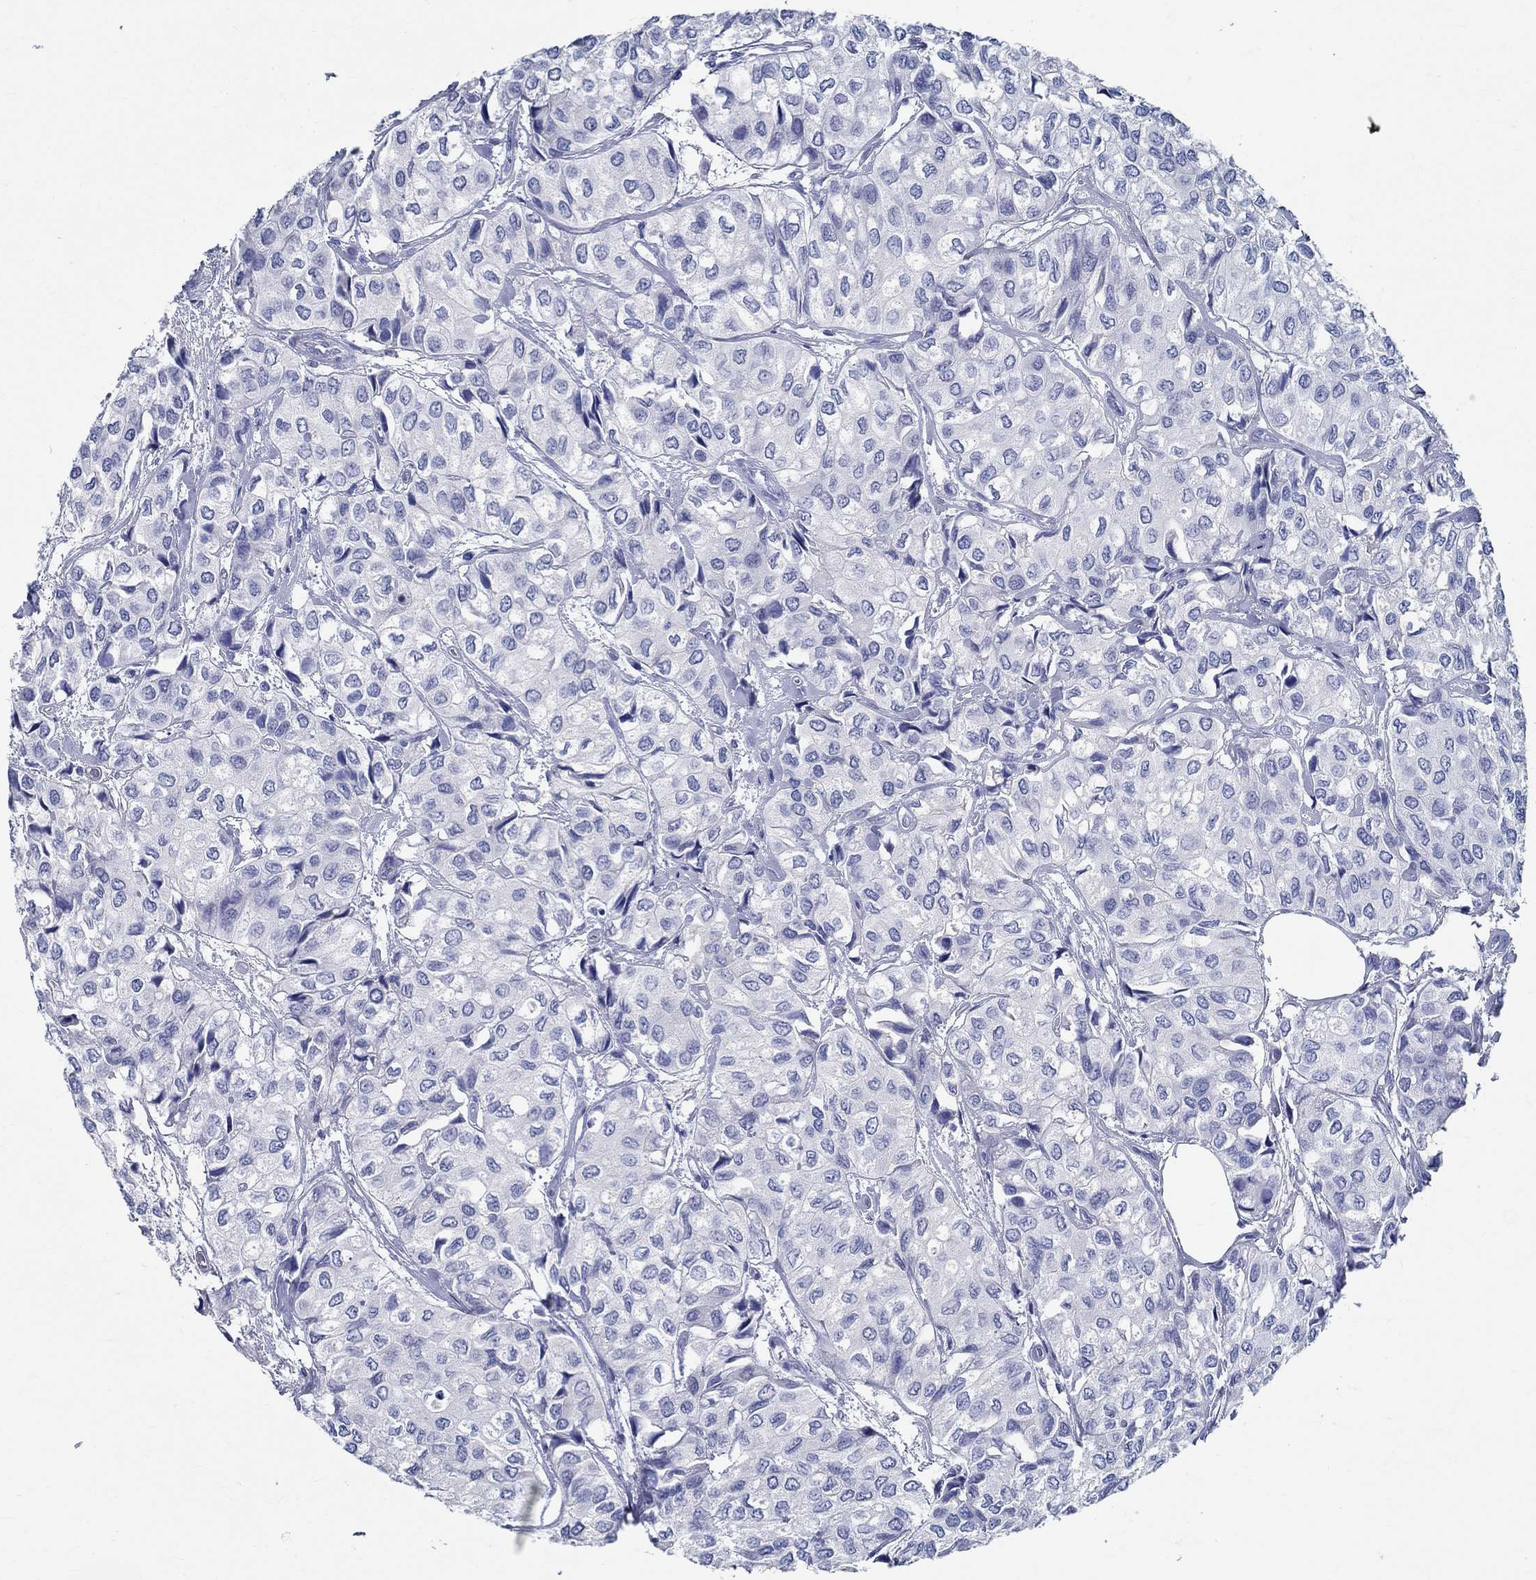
{"staining": {"intensity": "negative", "quantity": "none", "location": "none"}, "tissue": "urothelial cancer", "cell_type": "Tumor cells", "image_type": "cancer", "snomed": [{"axis": "morphology", "description": "Urothelial carcinoma, High grade"}, {"axis": "topography", "description": "Urinary bladder"}], "caption": "The immunohistochemistry (IHC) micrograph has no significant positivity in tumor cells of high-grade urothelial carcinoma tissue. (DAB immunohistochemistry (IHC) visualized using brightfield microscopy, high magnification).", "gene": "TSPAN16", "patient": {"sex": "male", "age": 73}}